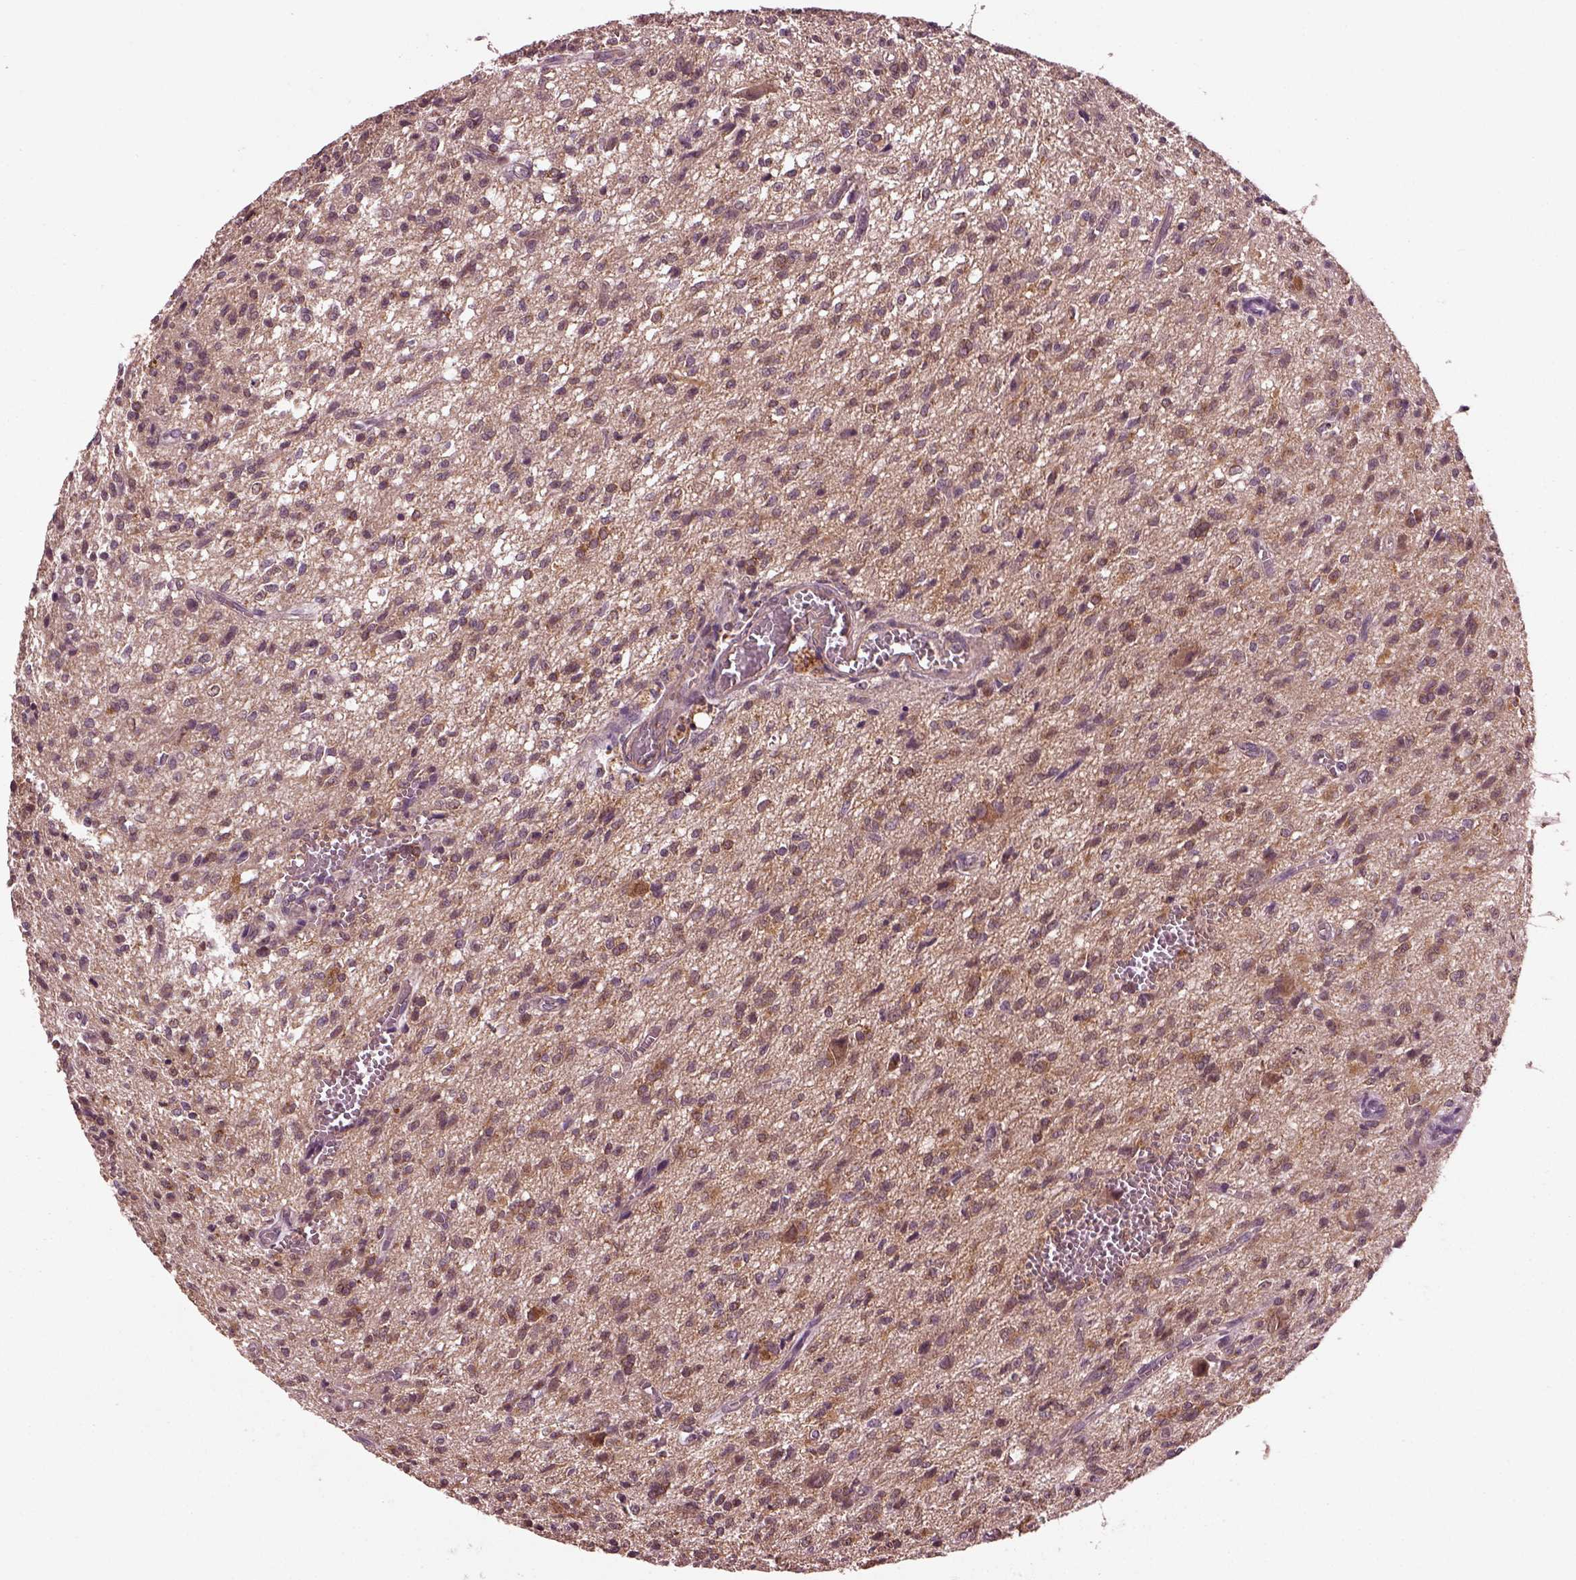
{"staining": {"intensity": "moderate", "quantity": "25%-75%", "location": "cytoplasmic/membranous"}, "tissue": "glioma", "cell_type": "Tumor cells", "image_type": "cancer", "snomed": [{"axis": "morphology", "description": "Glioma, malignant, Low grade"}, {"axis": "topography", "description": "Brain"}], "caption": "Approximately 25%-75% of tumor cells in malignant glioma (low-grade) show moderate cytoplasmic/membranous protein positivity as visualized by brown immunohistochemical staining.", "gene": "RUFY3", "patient": {"sex": "male", "age": 64}}